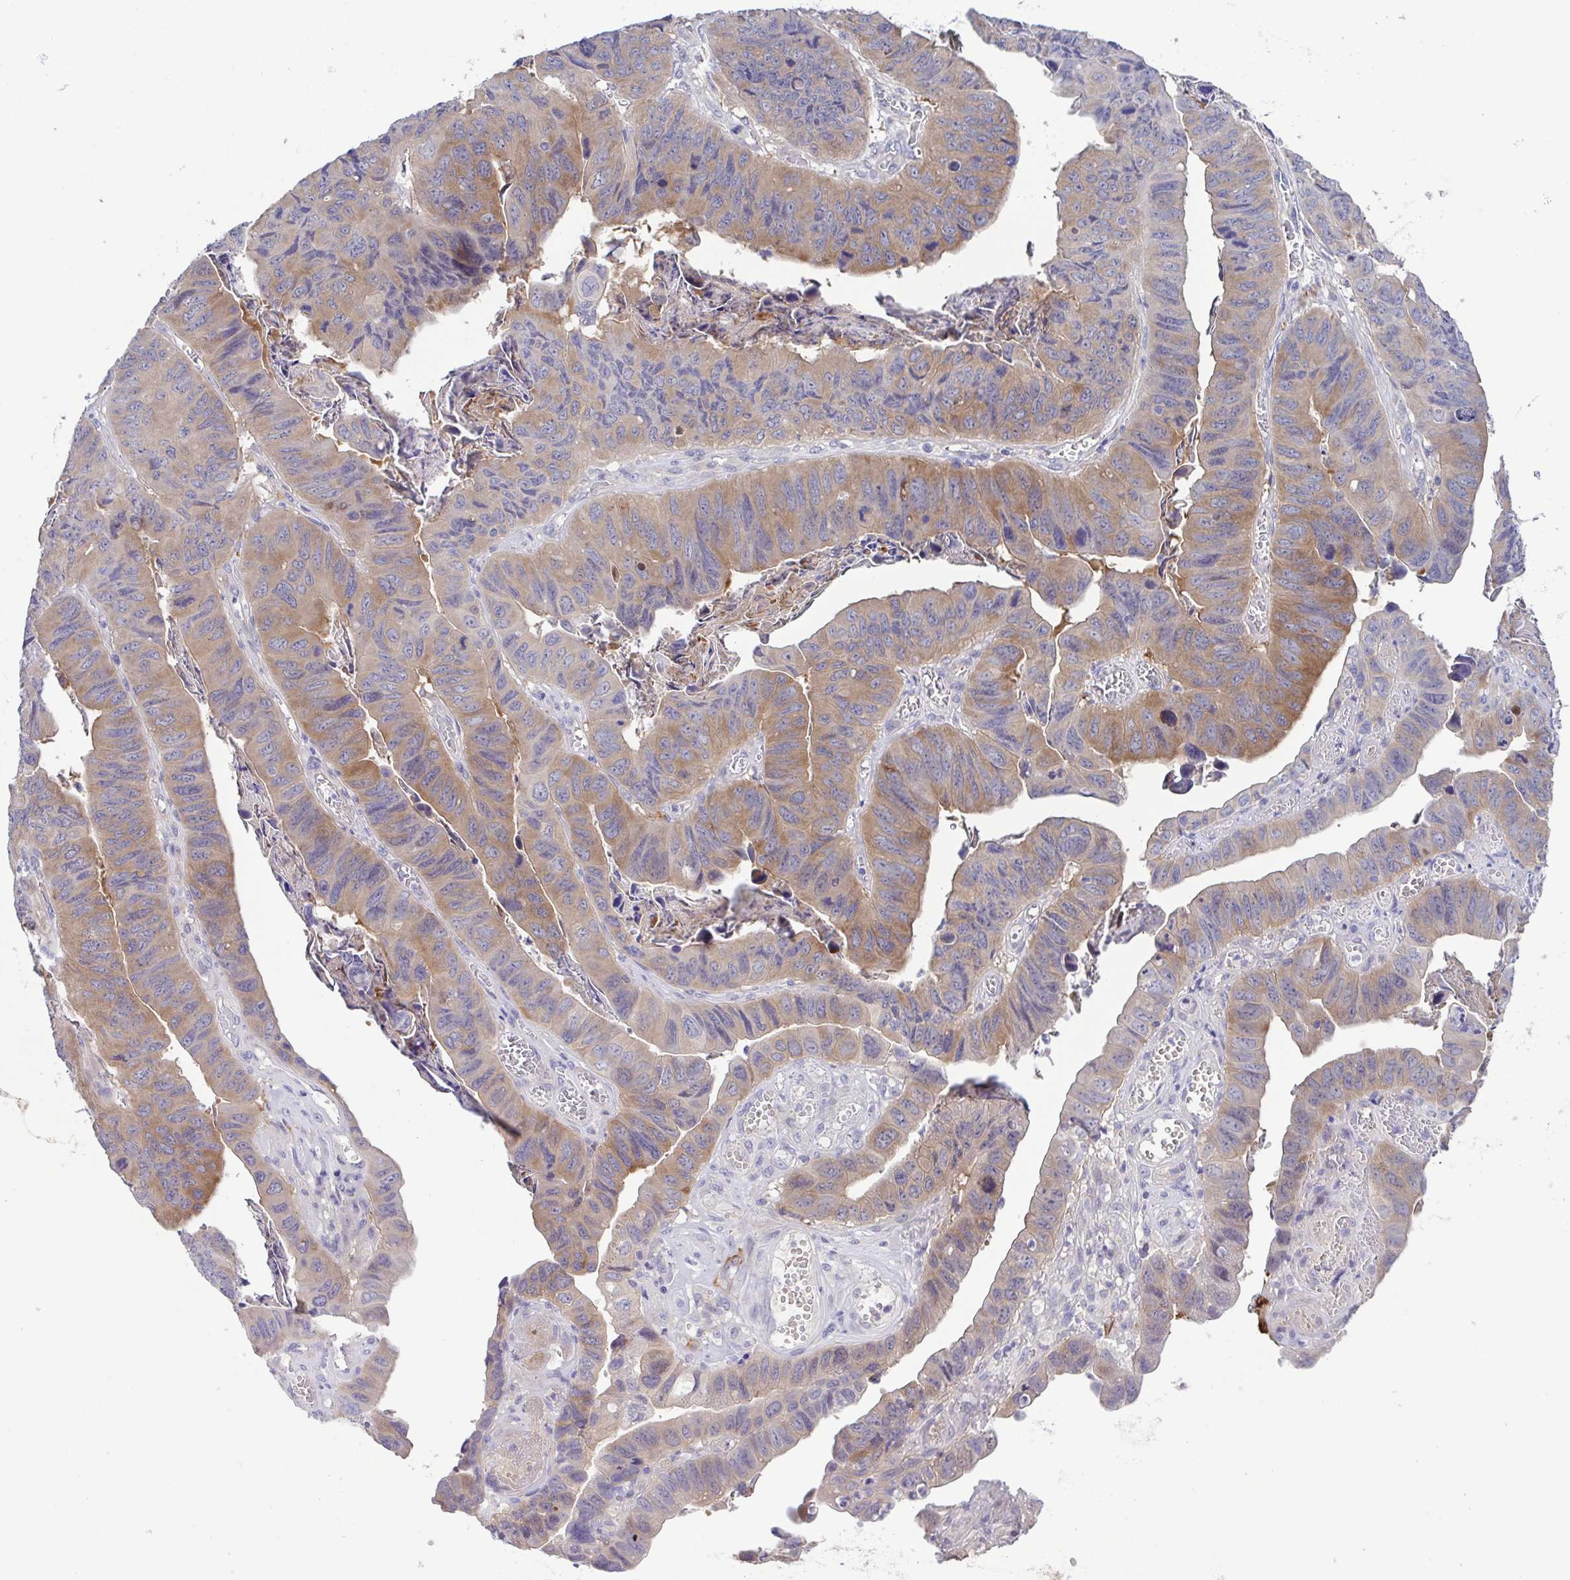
{"staining": {"intensity": "moderate", "quantity": ">75%", "location": "cytoplasmic/membranous"}, "tissue": "stomach cancer", "cell_type": "Tumor cells", "image_type": "cancer", "snomed": [{"axis": "morphology", "description": "Adenocarcinoma, NOS"}, {"axis": "topography", "description": "Stomach, lower"}], "caption": "About >75% of tumor cells in human stomach adenocarcinoma reveal moderate cytoplasmic/membranous protein expression as visualized by brown immunohistochemical staining.", "gene": "CFAP97D1", "patient": {"sex": "male", "age": 77}}